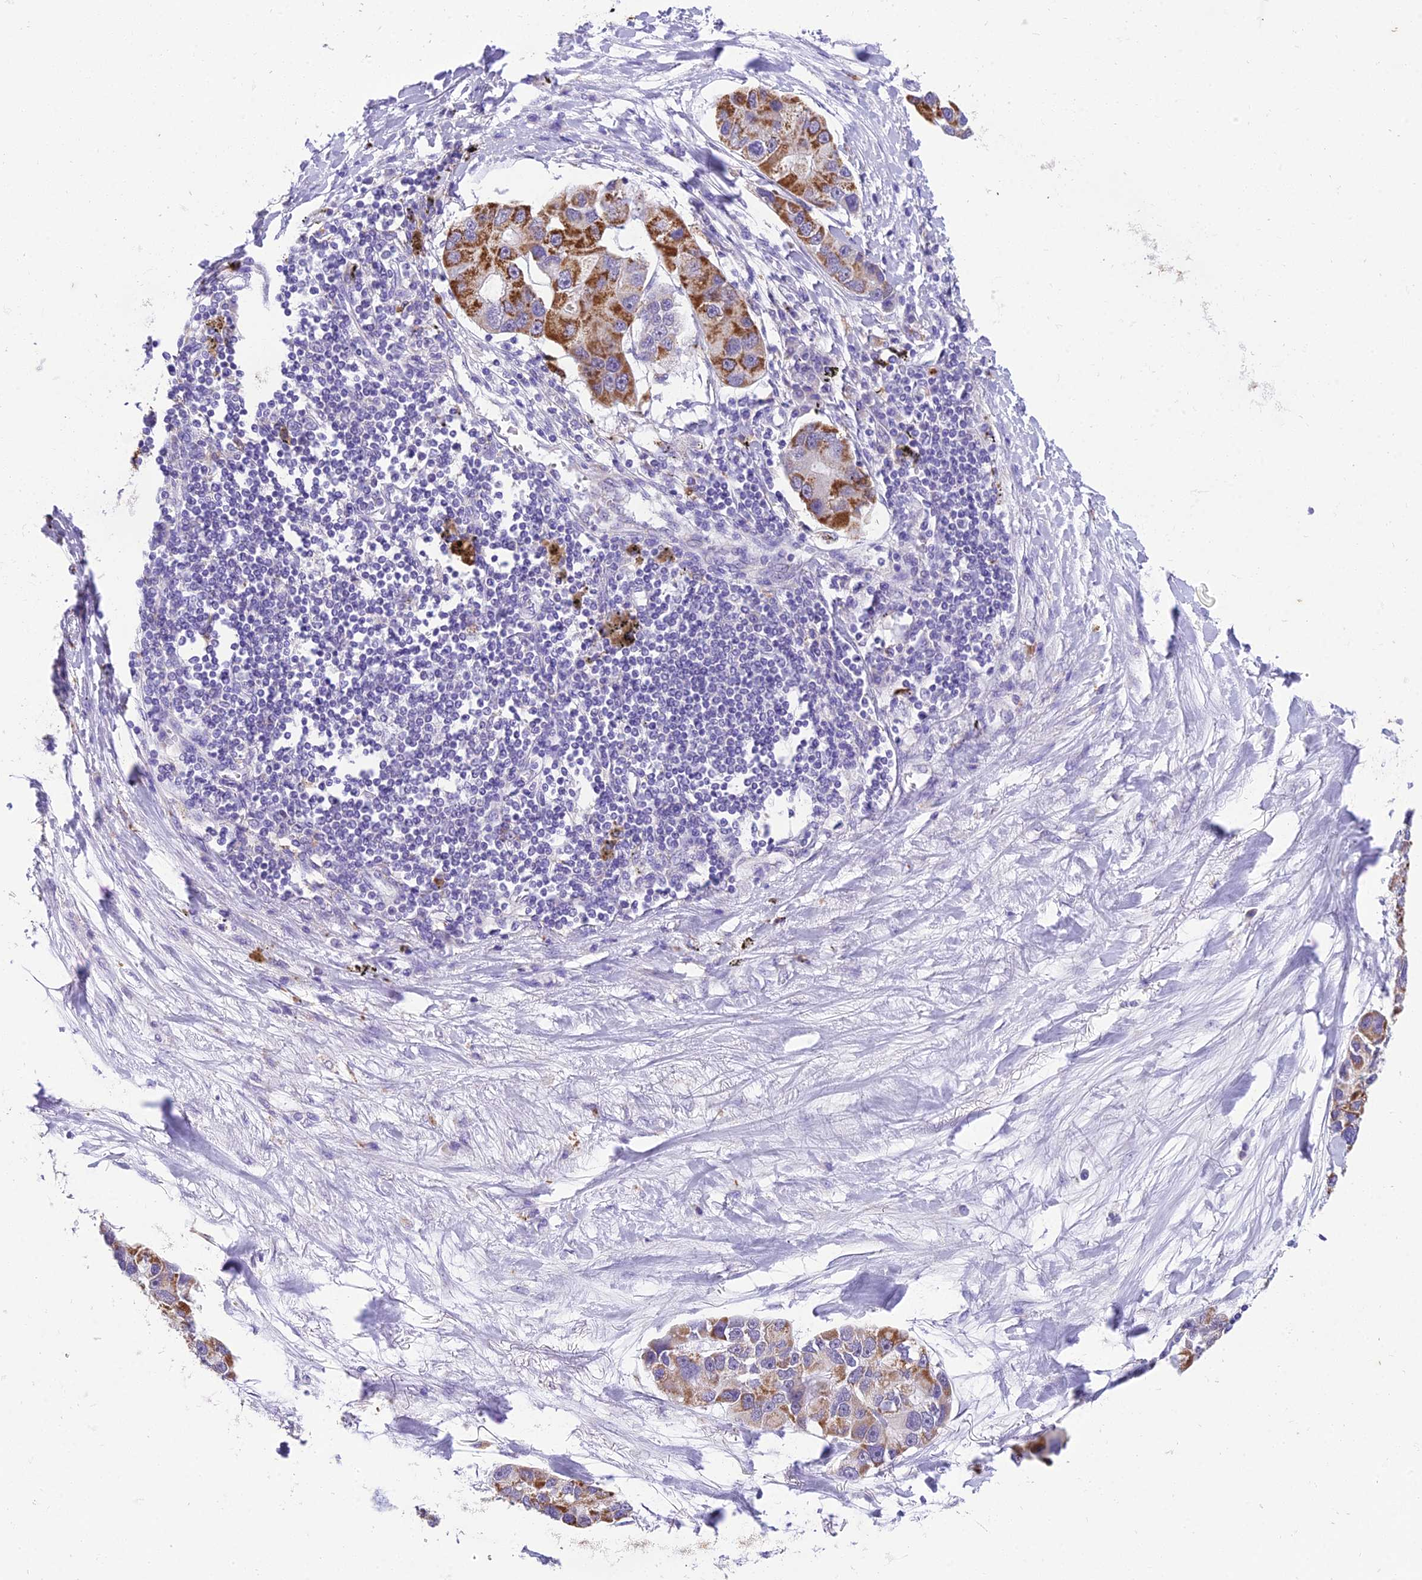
{"staining": {"intensity": "moderate", "quantity": ">75%", "location": "cytoplasmic/membranous"}, "tissue": "lung cancer", "cell_type": "Tumor cells", "image_type": "cancer", "snomed": [{"axis": "morphology", "description": "Adenocarcinoma, NOS"}, {"axis": "topography", "description": "Lung"}], "caption": "Lung cancer (adenocarcinoma) stained with immunohistochemistry (IHC) displays moderate cytoplasmic/membranous expression in approximately >75% of tumor cells.", "gene": "MIIP", "patient": {"sex": "female", "age": 54}}